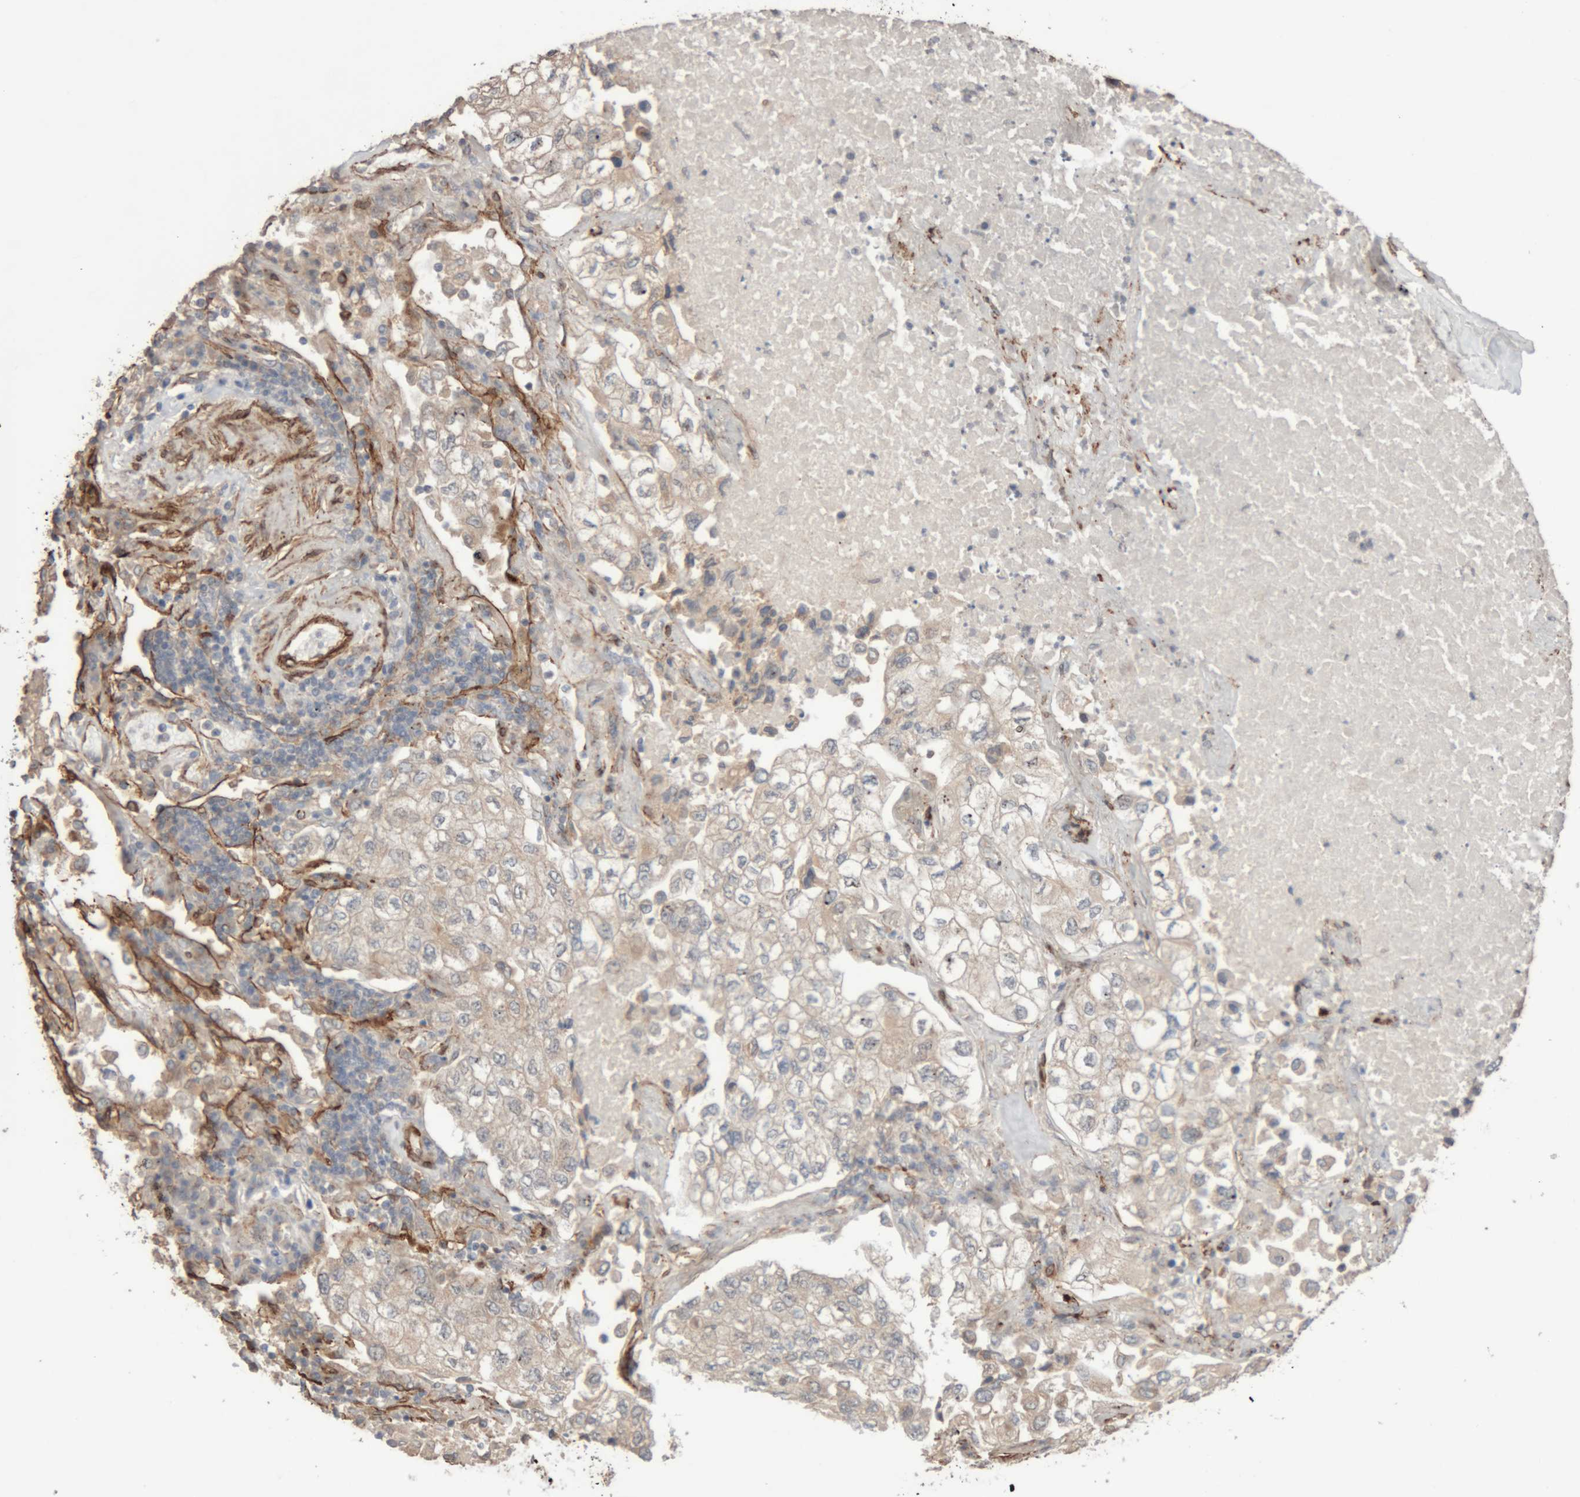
{"staining": {"intensity": "weak", "quantity": "<25%", "location": "cytoplasmic/membranous"}, "tissue": "lung cancer", "cell_type": "Tumor cells", "image_type": "cancer", "snomed": [{"axis": "morphology", "description": "Adenocarcinoma, NOS"}, {"axis": "topography", "description": "Lung"}], "caption": "This photomicrograph is of lung cancer (adenocarcinoma) stained with immunohistochemistry (IHC) to label a protein in brown with the nuclei are counter-stained blue. There is no positivity in tumor cells.", "gene": "RAB32", "patient": {"sex": "male", "age": 63}}